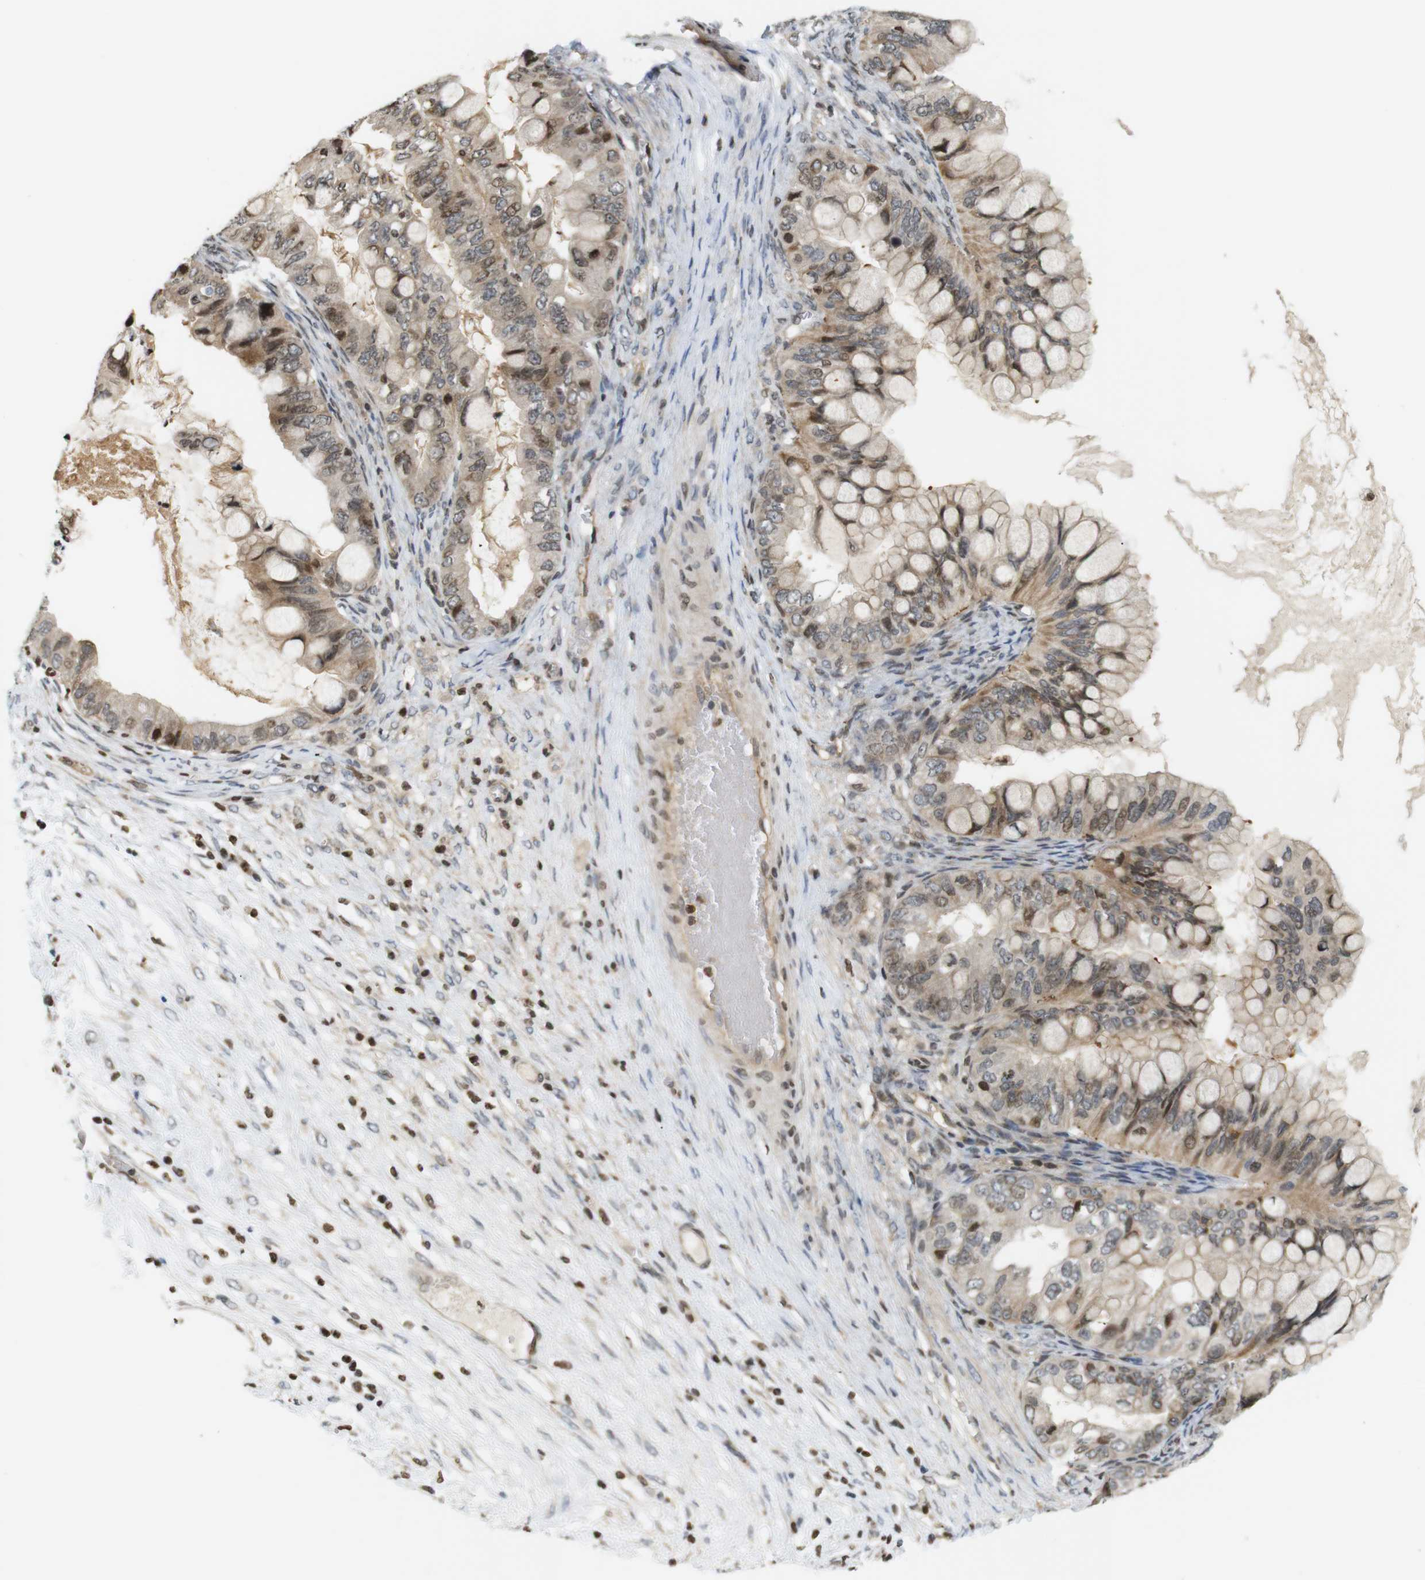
{"staining": {"intensity": "moderate", "quantity": "25%-75%", "location": "cytoplasmic/membranous,nuclear"}, "tissue": "ovarian cancer", "cell_type": "Tumor cells", "image_type": "cancer", "snomed": [{"axis": "morphology", "description": "Cystadenocarcinoma, mucinous, NOS"}, {"axis": "topography", "description": "Ovary"}], "caption": "About 25%-75% of tumor cells in ovarian cancer reveal moderate cytoplasmic/membranous and nuclear protein expression as visualized by brown immunohistochemical staining.", "gene": "MBD1", "patient": {"sex": "female", "age": 80}}